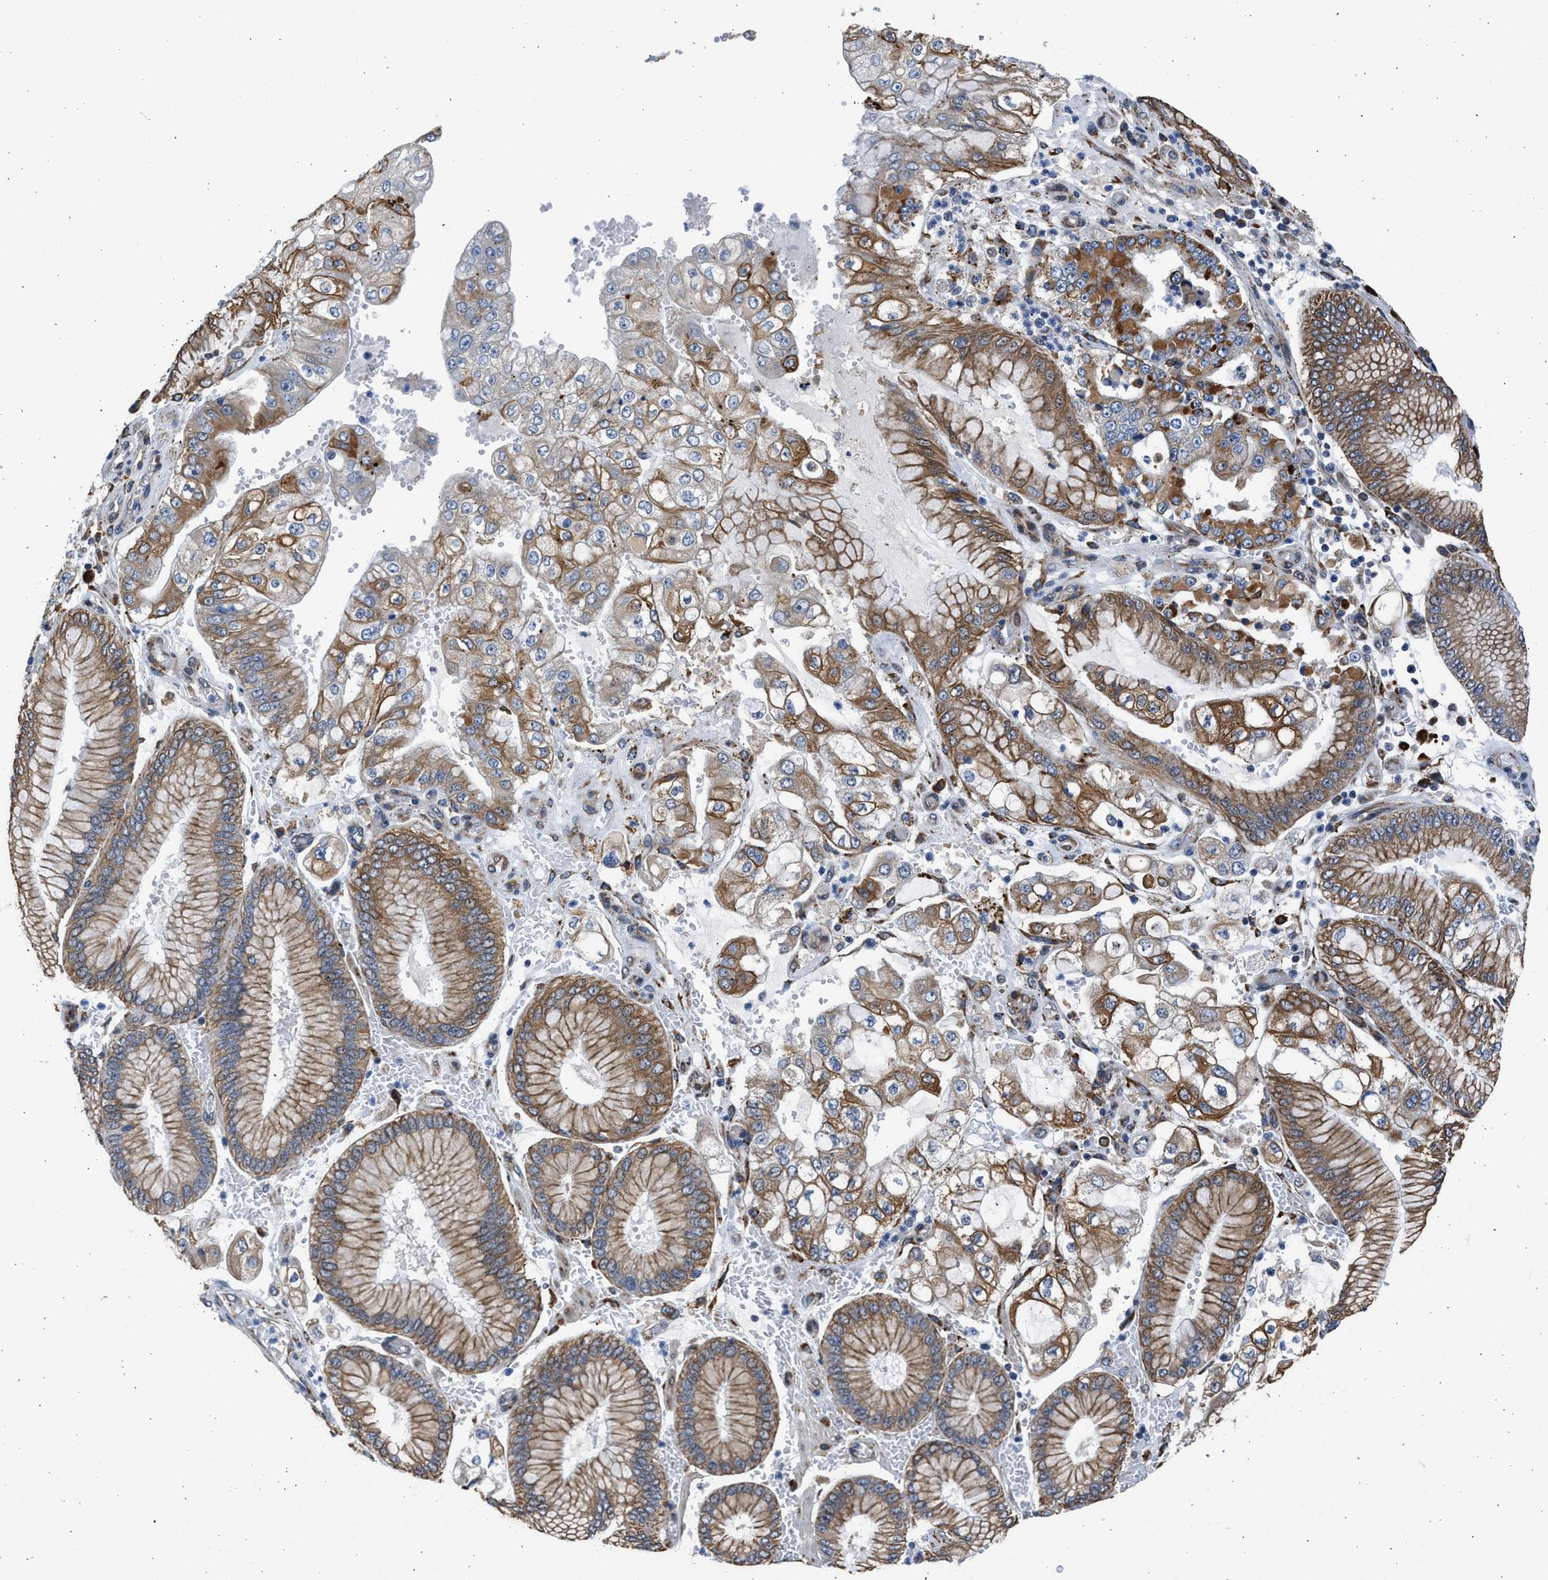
{"staining": {"intensity": "moderate", "quantity": ">75%", "location": "cytoplasmic/membranous"}, "tissue": "stomach cancer", "cell_type": "Tumor cells", "image_type": "cancer", "snomed": [{"axis": "morphology", "description": "Adenocarcinoma, NOS"}, {"axis": "topography", "description": "Stomach"}], "caption": "Protein analysis of stomach cancer (adenocarcinoma) tissue exhibits moderate cytoplasmic/membranous expression in about >75% of tumor cells.", "gene": "PLD2", "patient": {"sex": "male", "age": 76}}